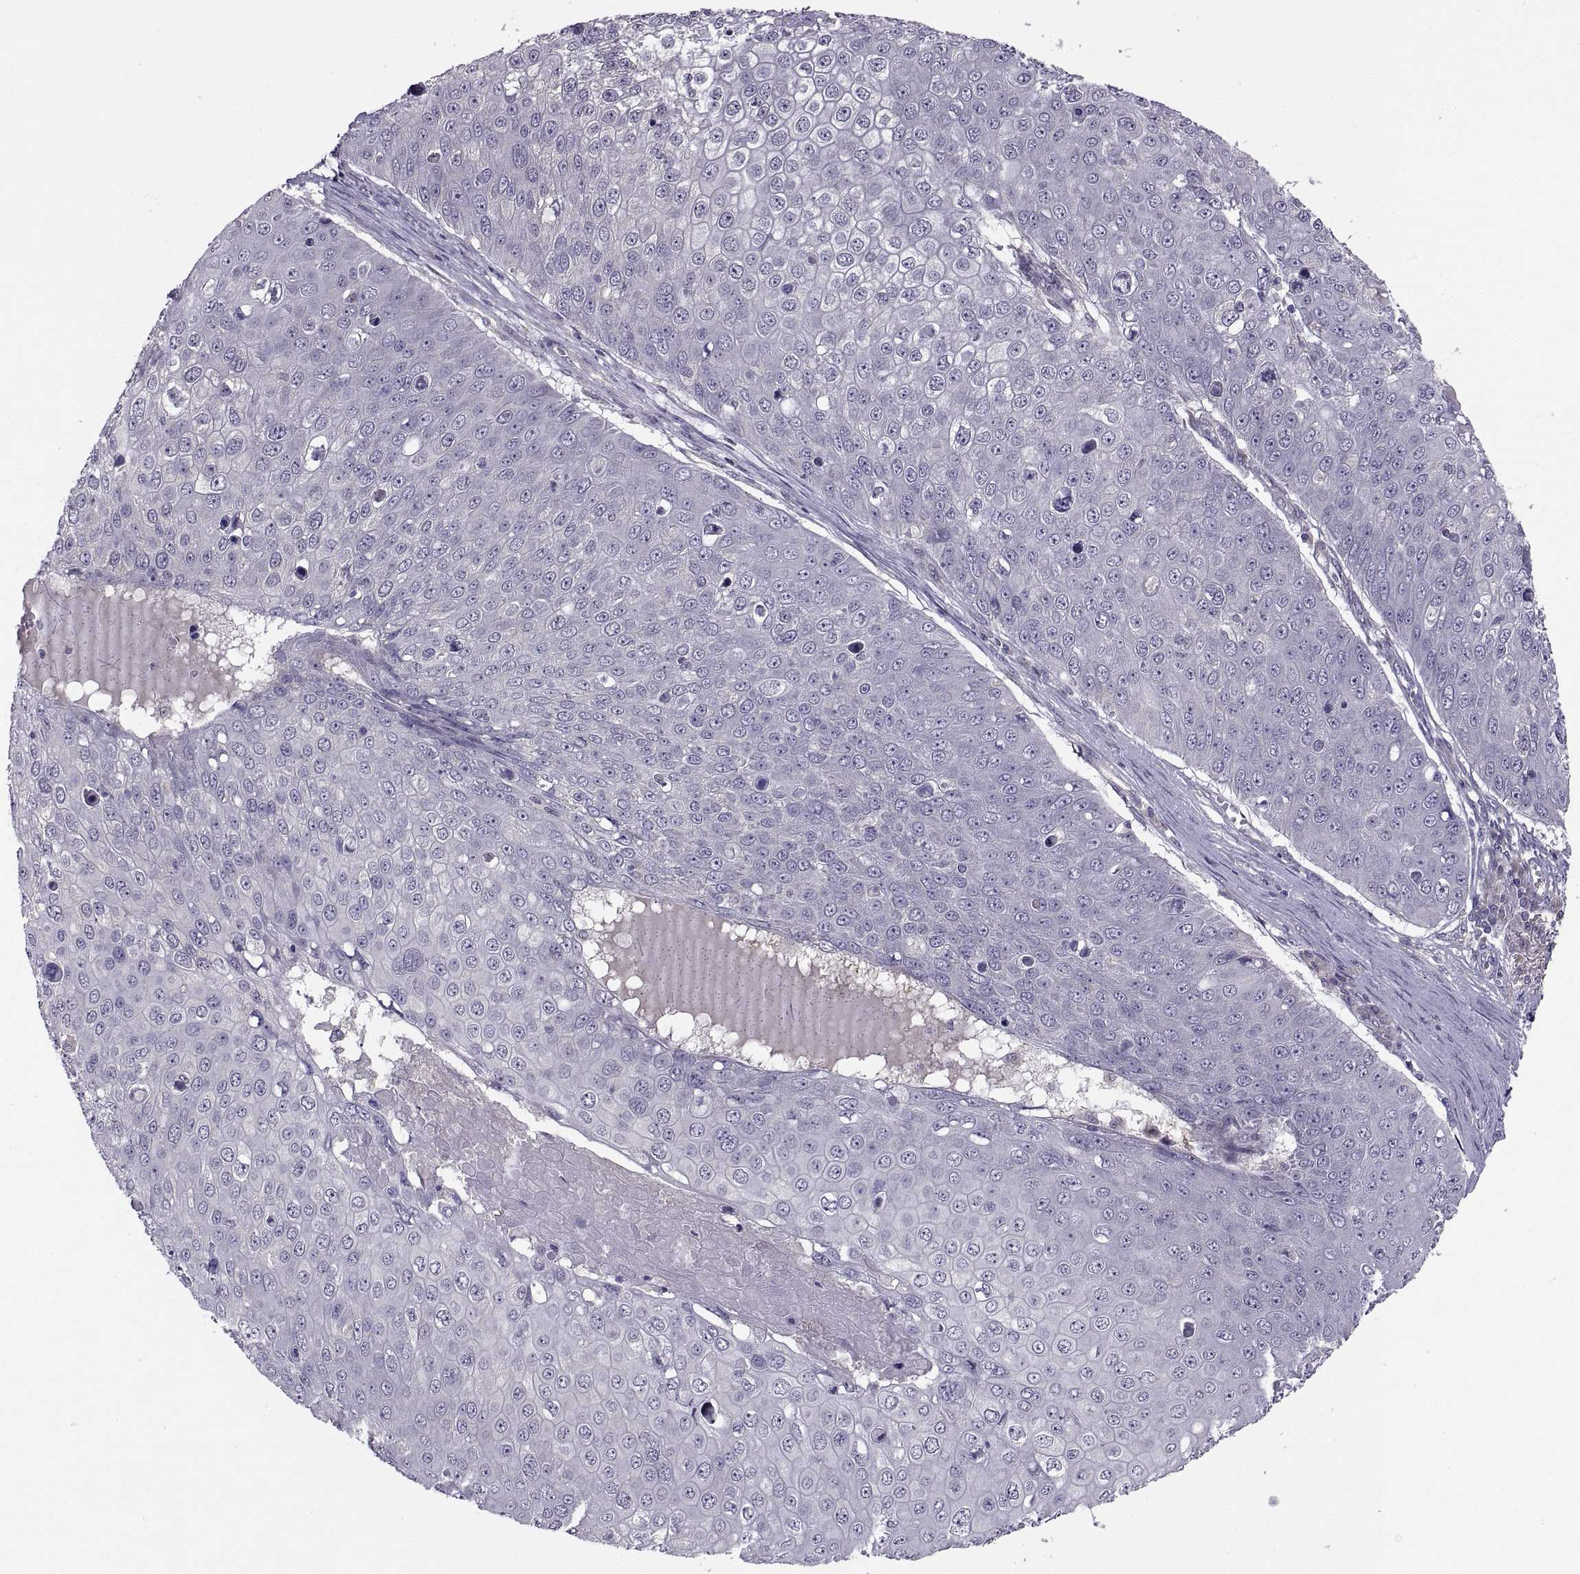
{"staining": {"intensity": "negative", "quantity": "none", "location": "none"}, "tissue": "skin cancer", "cell_type": "Tumor cells", "image_type": "cancer", "snomed": [{"axis": "morphology", "description": "Squamous cell carcinoma, NOS"}, {"axis": "topography", "description": "Skin"}], "caption": "A micrograph of human squamous cell carcinoma (skin) is negative for staining in tumor cells.", "gene": "ACSBG2", "patient": {"sex": "male", "age": 71}}